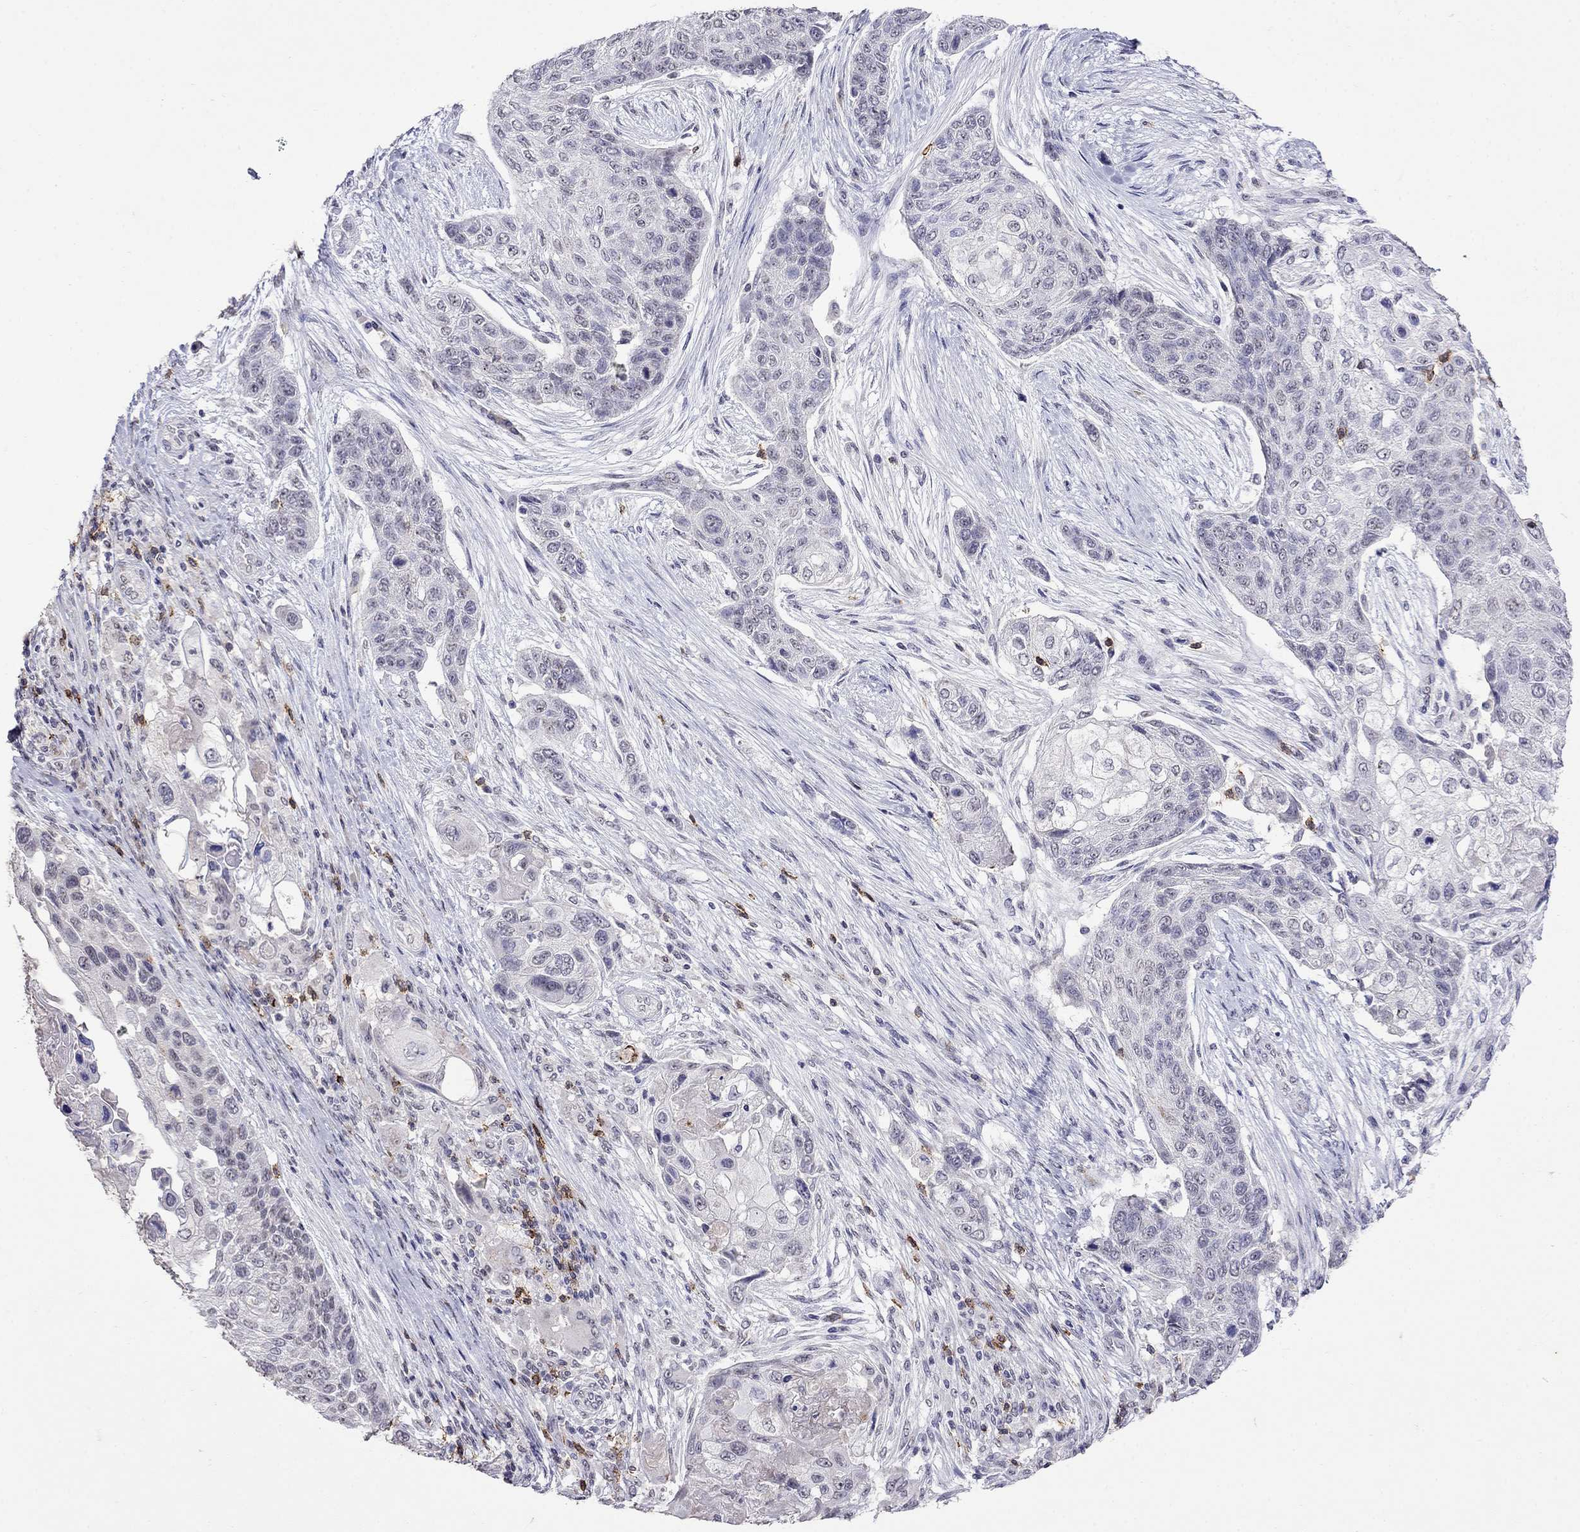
{"staining": {"intensity": "negative", "quantity": "none", "location": "none"}, "tissue": "lung cancer", "cell_type": "Tumor cells", "image_type": "cancer", "snomed": [{"axis": "morphology", "description": "Squamous cell carcinoma, NOS"}, {"axis": "topography", "description": "Lung"}], "caption": "A histopathology image of human lung cancer (squamous cell carcinoma) is negative for staining in tumor cells. The staining is performed using DAB (3,3'-diaminobenzidine) brown chromogen with nuclei counter-stained in using hematoxylin.", "gene": "CD8B", "patient": {"sex": "male", "age": 69}}